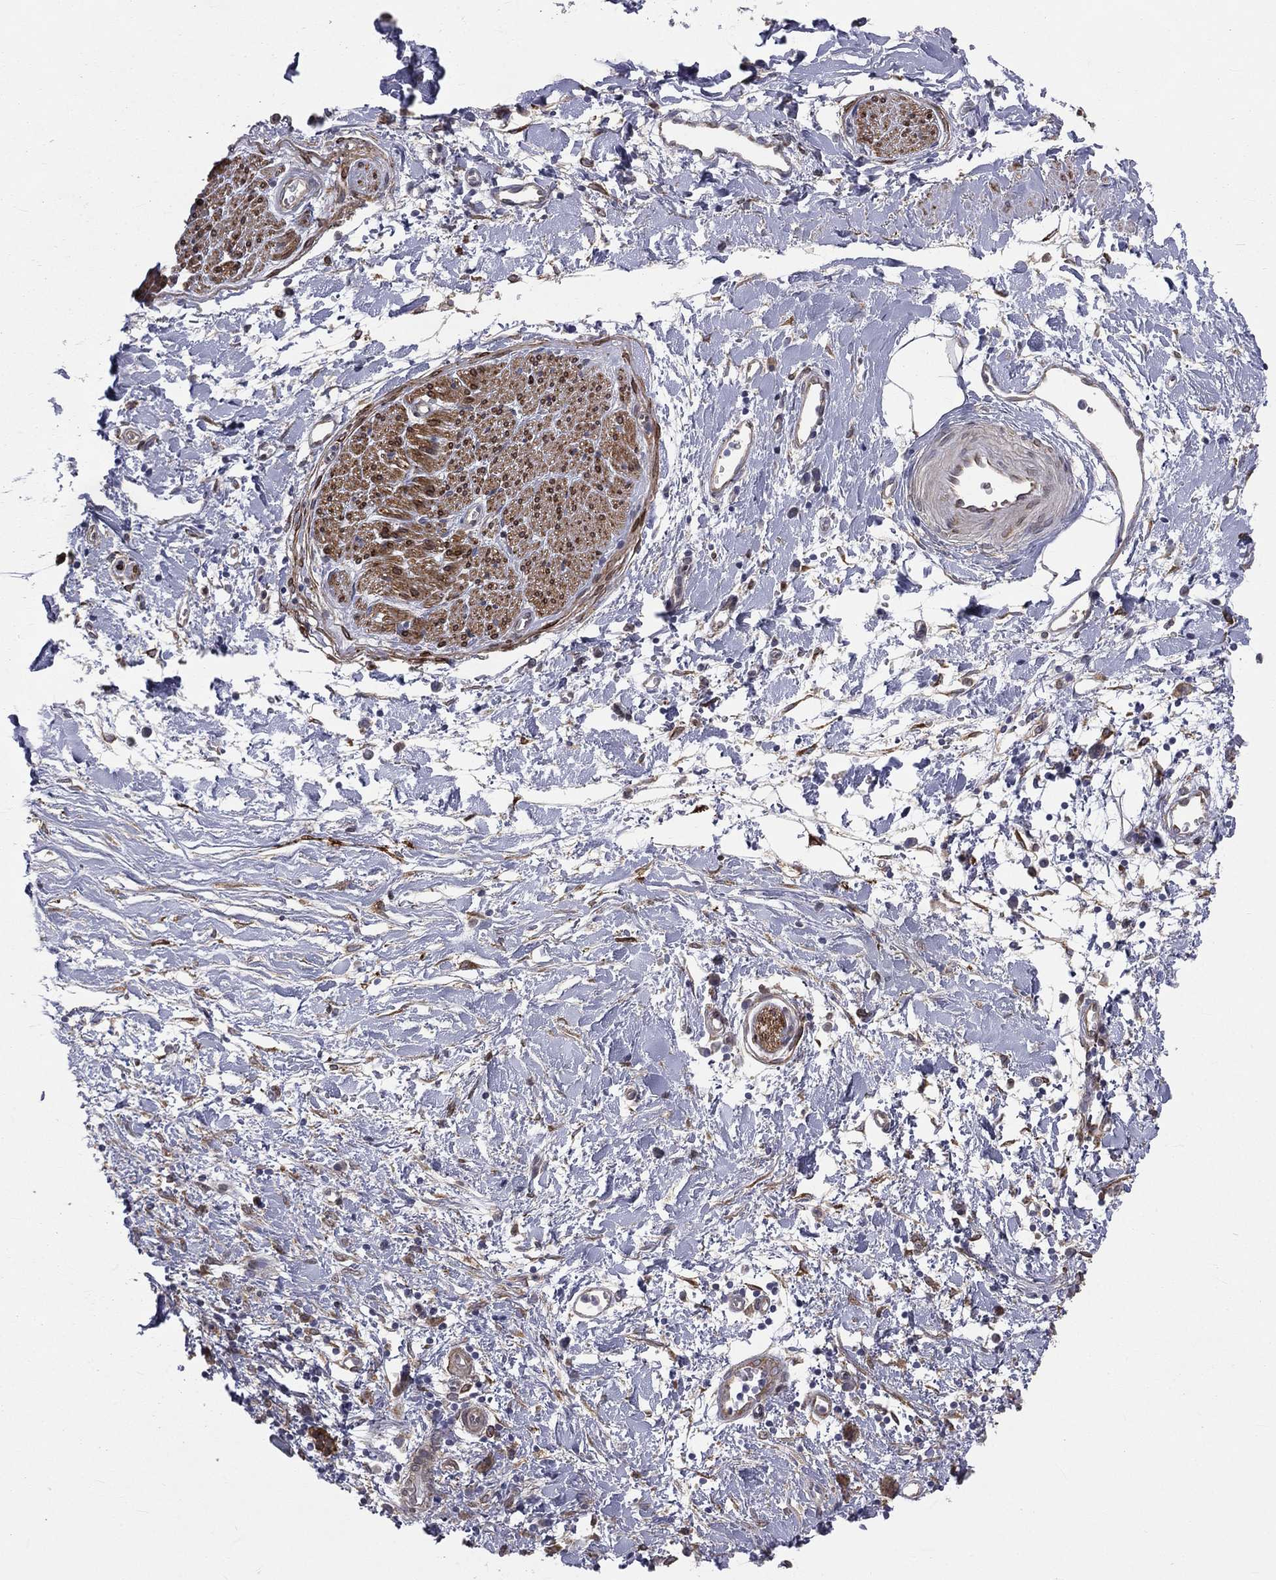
{"staining": {"intensity": "strong", "quantity": "25%-75%", "location": "cytoplasmic/membranous"}, "tissue": "soft tissue", "cell_type": "Fibroblasts", "image_type": "normal", "snomed": [{"axis": "morphology", "description": "Normal tissue, NOS"}, {"axis": "morphology", "description": "Adenocarcinoma, NOS"}, {"axis": "topography", "description": "Pancreas"}, {"axis": "topography", "description": "Peripheral nerve tissue"}], "caption": "IHC micrograph of benign soft tissue: human soft tissue stained using immunohistochemistry (IHC) reveals high levels of strong protein expression localized specifically in the cytoplasmic/membranous of fibroblasts, appearing as a cytoplasmic/membranous brown color.", "gene": "PGRMC1", "patient": {"sex": "male", "age": 61}}